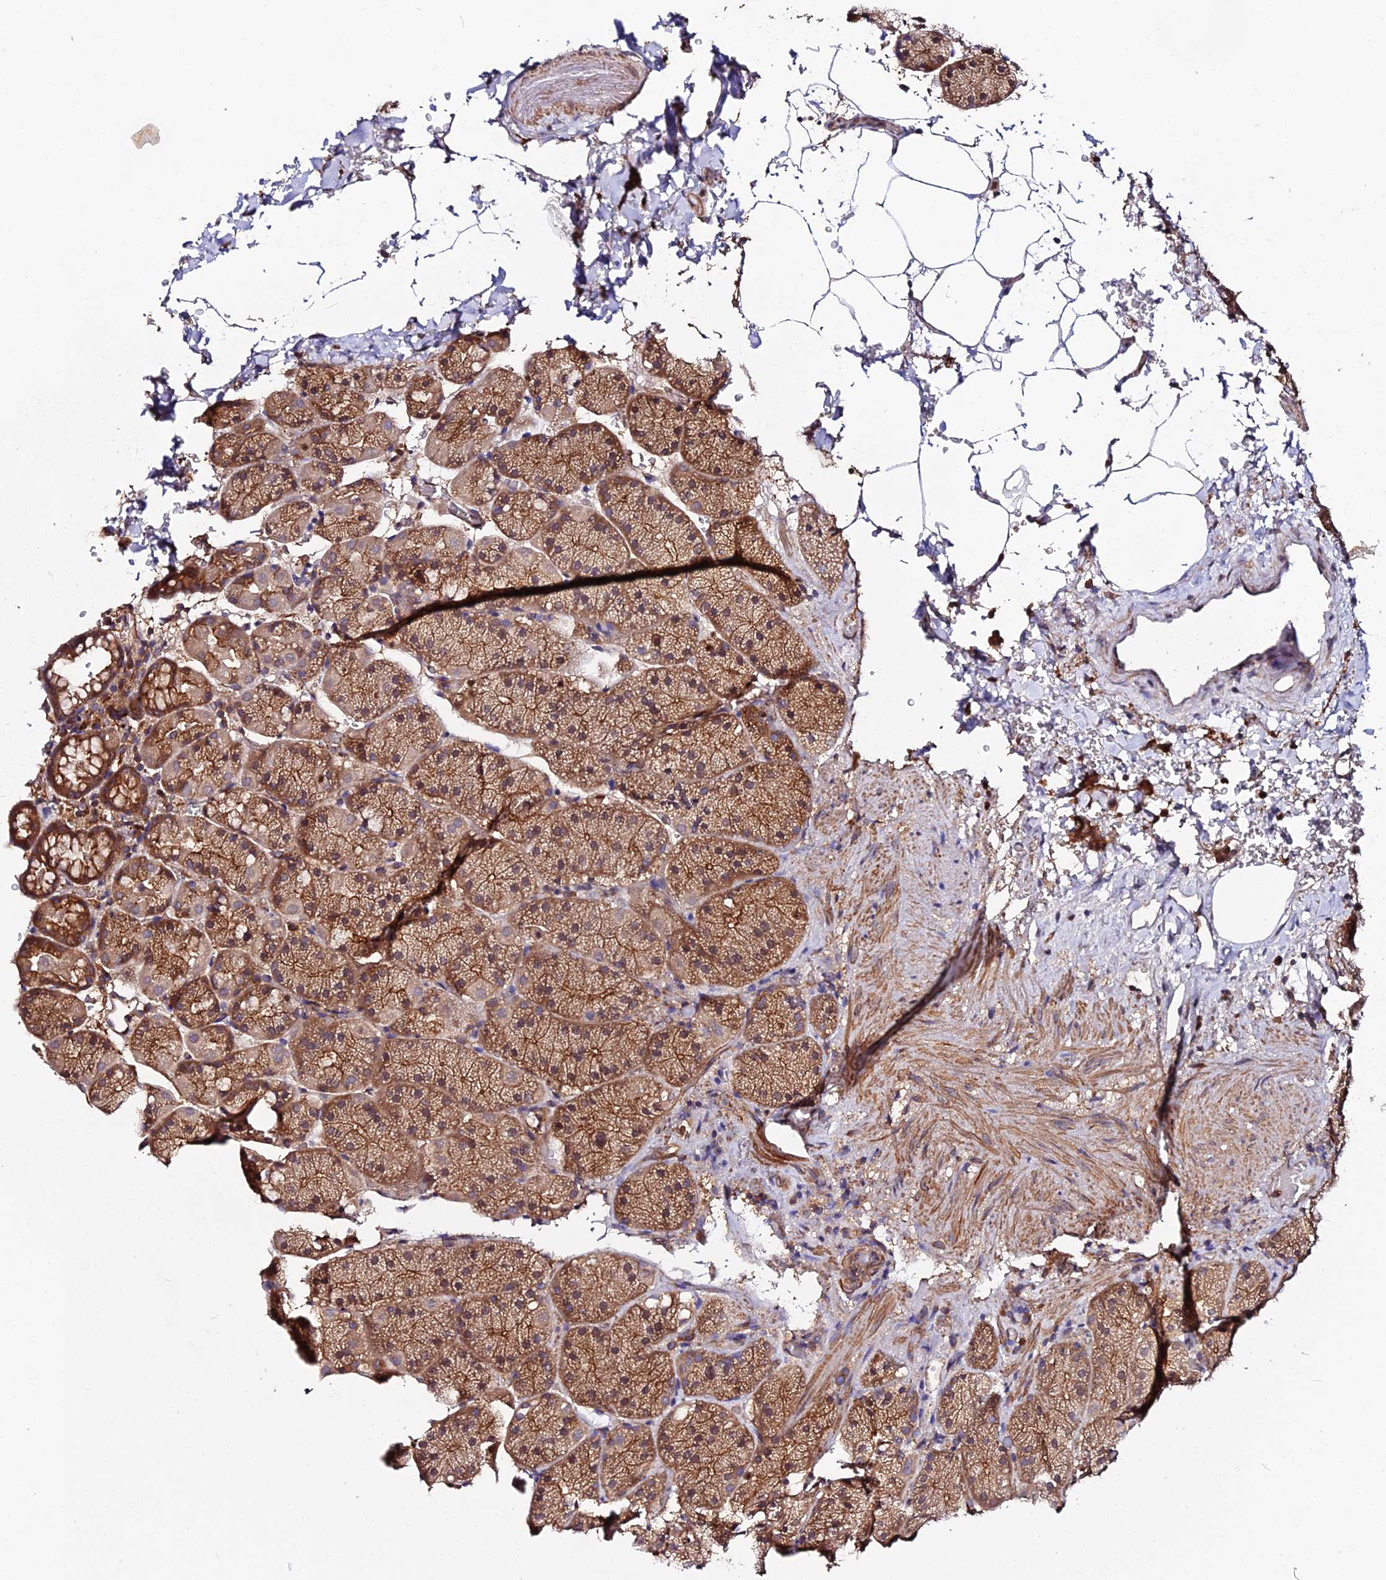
{"staining": {"intensity": "strong", "quantity": ">75%", "location": "cytoplasmic/membranous"}, "tissue": "stomach", "cell_type": "Glandular cells", "image_type": "normal", "snomed": [{"axis": "morphology", "description": "Normal tissue, NOS"}, {"axis": "topography", "description": "Stomach, upper"}, {"axis": "topography", "description": "Stomach, lower"}], "caption": "Immunohistochemistry (IHC) photomicrograph of unremarkable stomach: human stomach stained using immunohistochemistry (IHC) exhibits high levels of strong protein expression localized specifically in the cytoplasmic/membranous of glandular cells, appearing as a cytoplasmic/membranous brown color.", "gene": "TRIM26", "patient": {"sex": "male", "age": 80}}